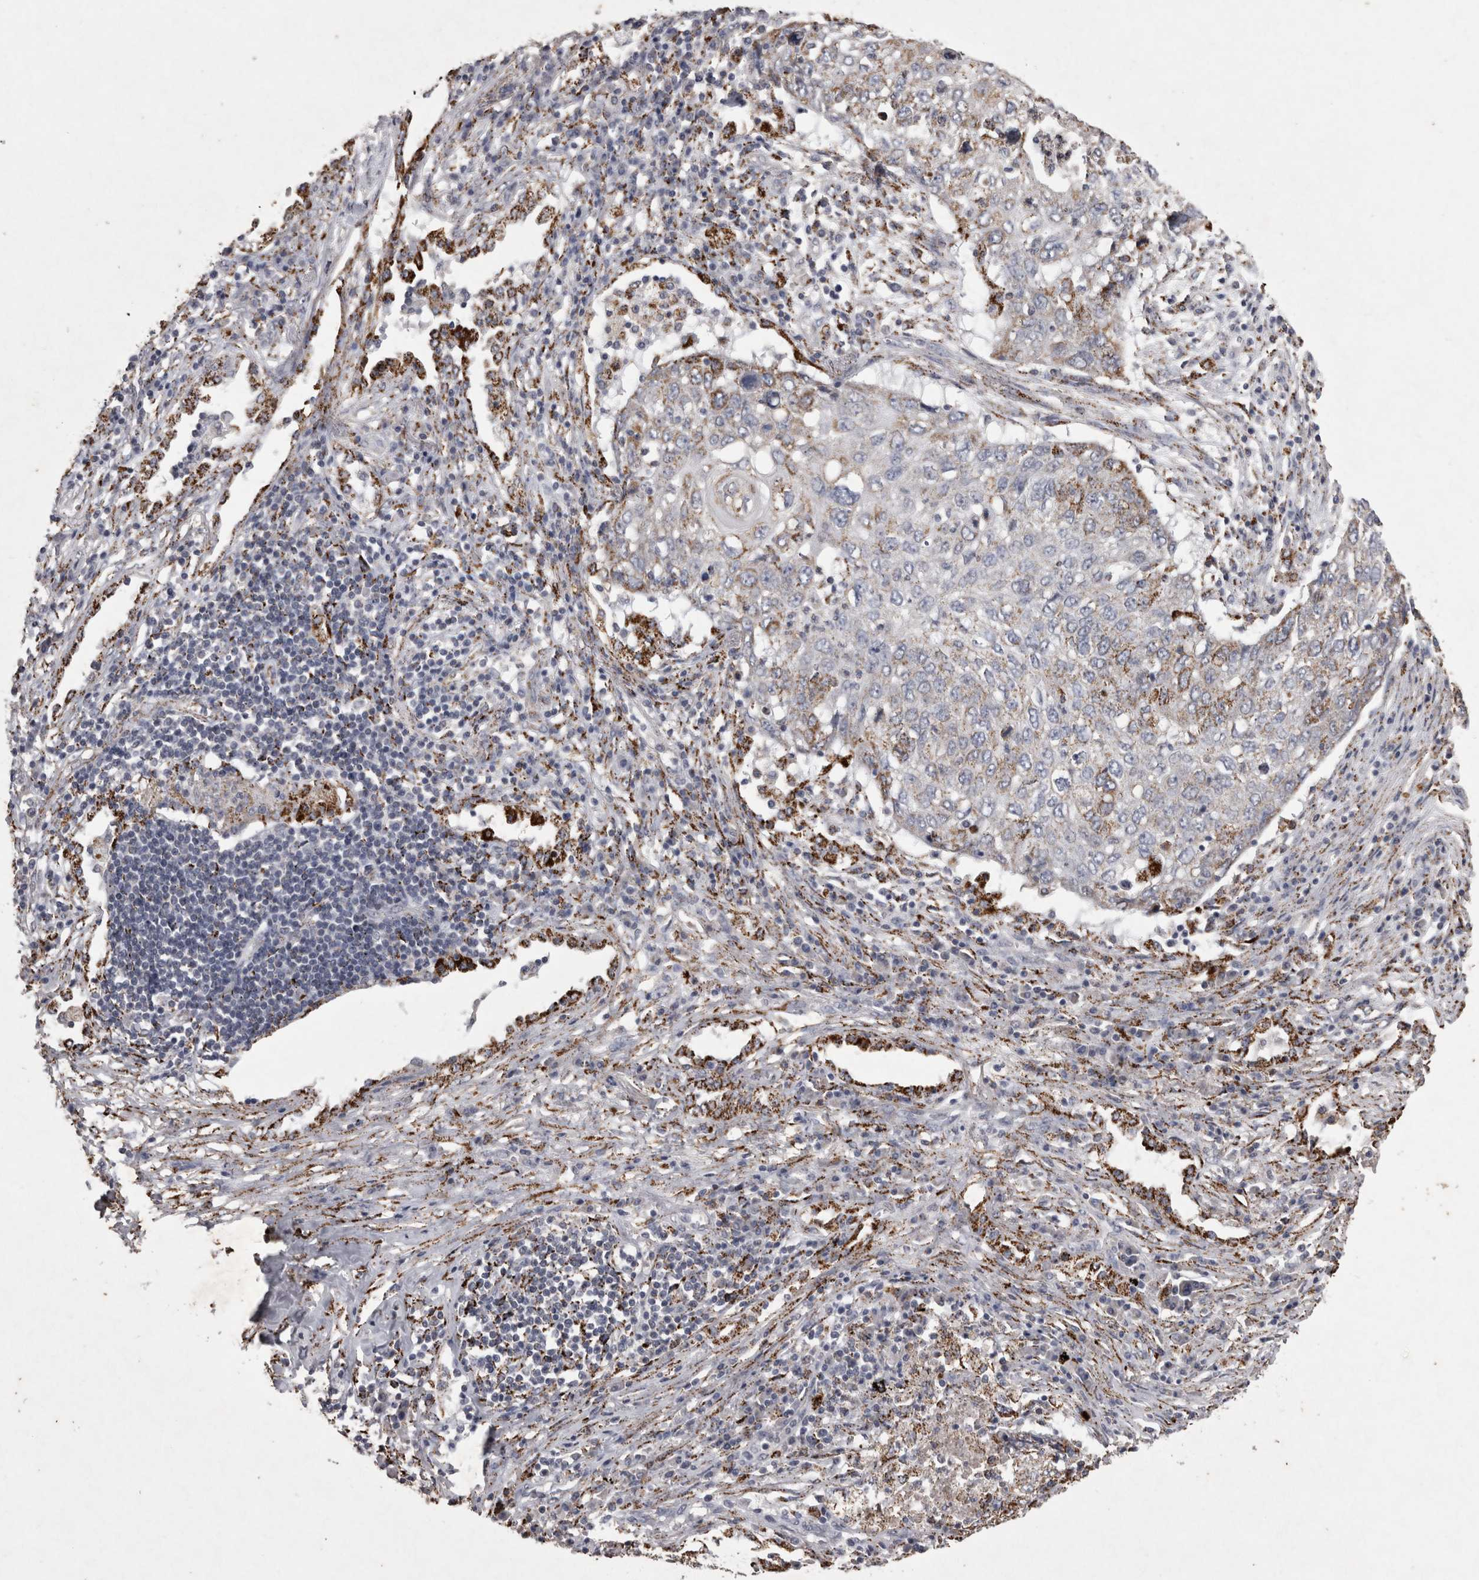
{"staining": {"intensity": "moderate", "quantity": "<25%", "location": "cytoplasmic/membranous"}, "tissue": "lung cancer", "cell_type": "Tumor cells", "image_type": "cancer", "snomed": [{"axis": "morphology", "description": "Squamous cell carcinoma, NOS"}, {"axis": "topography", "description": "Lung"}], "caption": "Brown immunohistochemical staining in human lung cancer demonstrates moderate cytoplasmic/membranous positivity in approximately <25% of tumor cells. (DAB IHC, brown staining for protein, blue staining for nuclei).", "gene": "DKK3", "patient": {"sex": "female", "age": 63}}